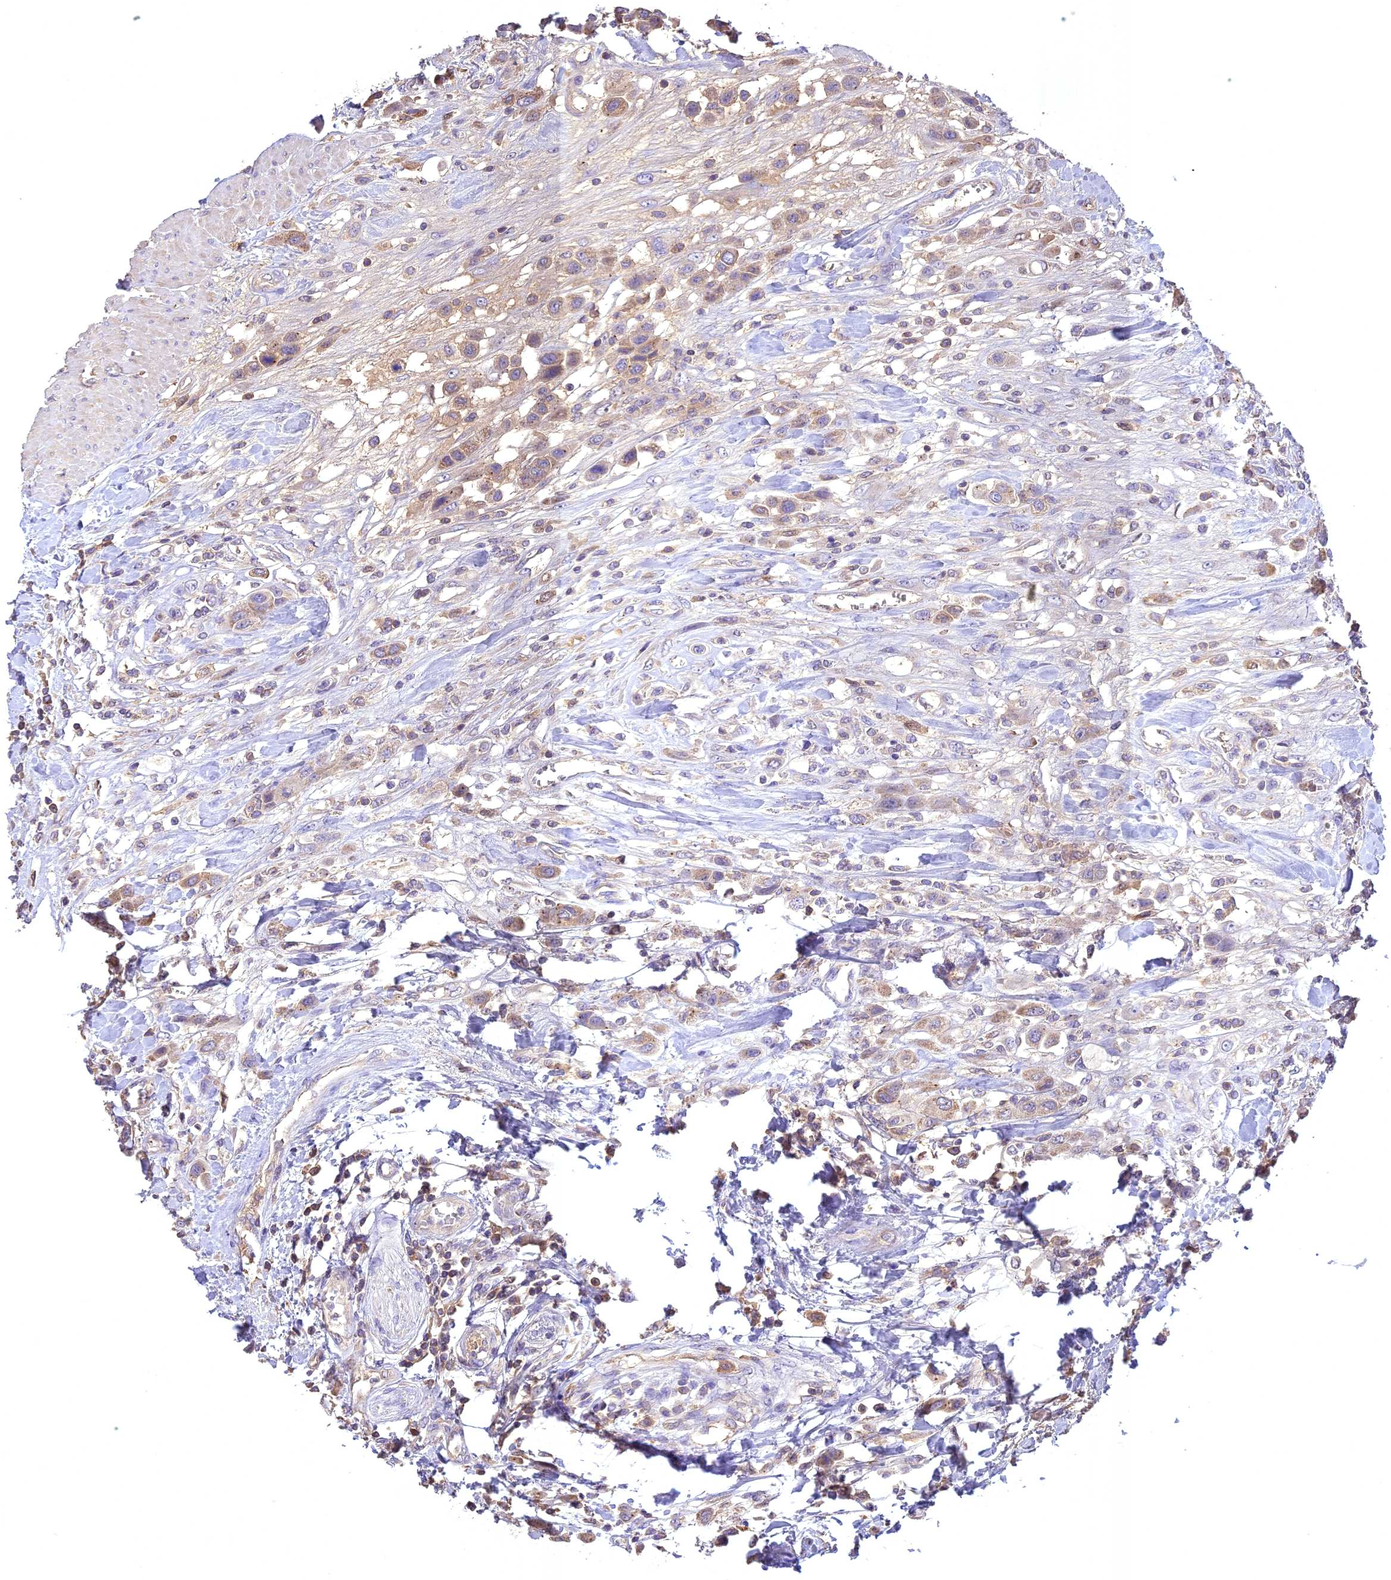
{"staining": {"intensity": "moderate", "quantity": "<25%", "location": "cytoplasmic/membranous"}, "tissue": "urothelial cancer", "cell_type": "Tumor cells", "image_type": "cancer", "snomed": [{"axis": "morphology", "description": "Urothelial carcinoma, High grade"}, {"axis": "topography", "description": "Urinary bladder"}], "caption": "High-magnification brightfield microscopy of high-grade urothelial carcinoma stained with DAB (3,3'-diaminobenzidine) (brown) and counterstained with hematoxylin (blue). tumor cells exhibit moderate cytoplasmic/membranous expression is identified in about<25% of cells. (DAB IHC with brightfield microscopy, high magnification).", "gene": "NUDT8", "patient": {"sex": "male", "age": 50}}